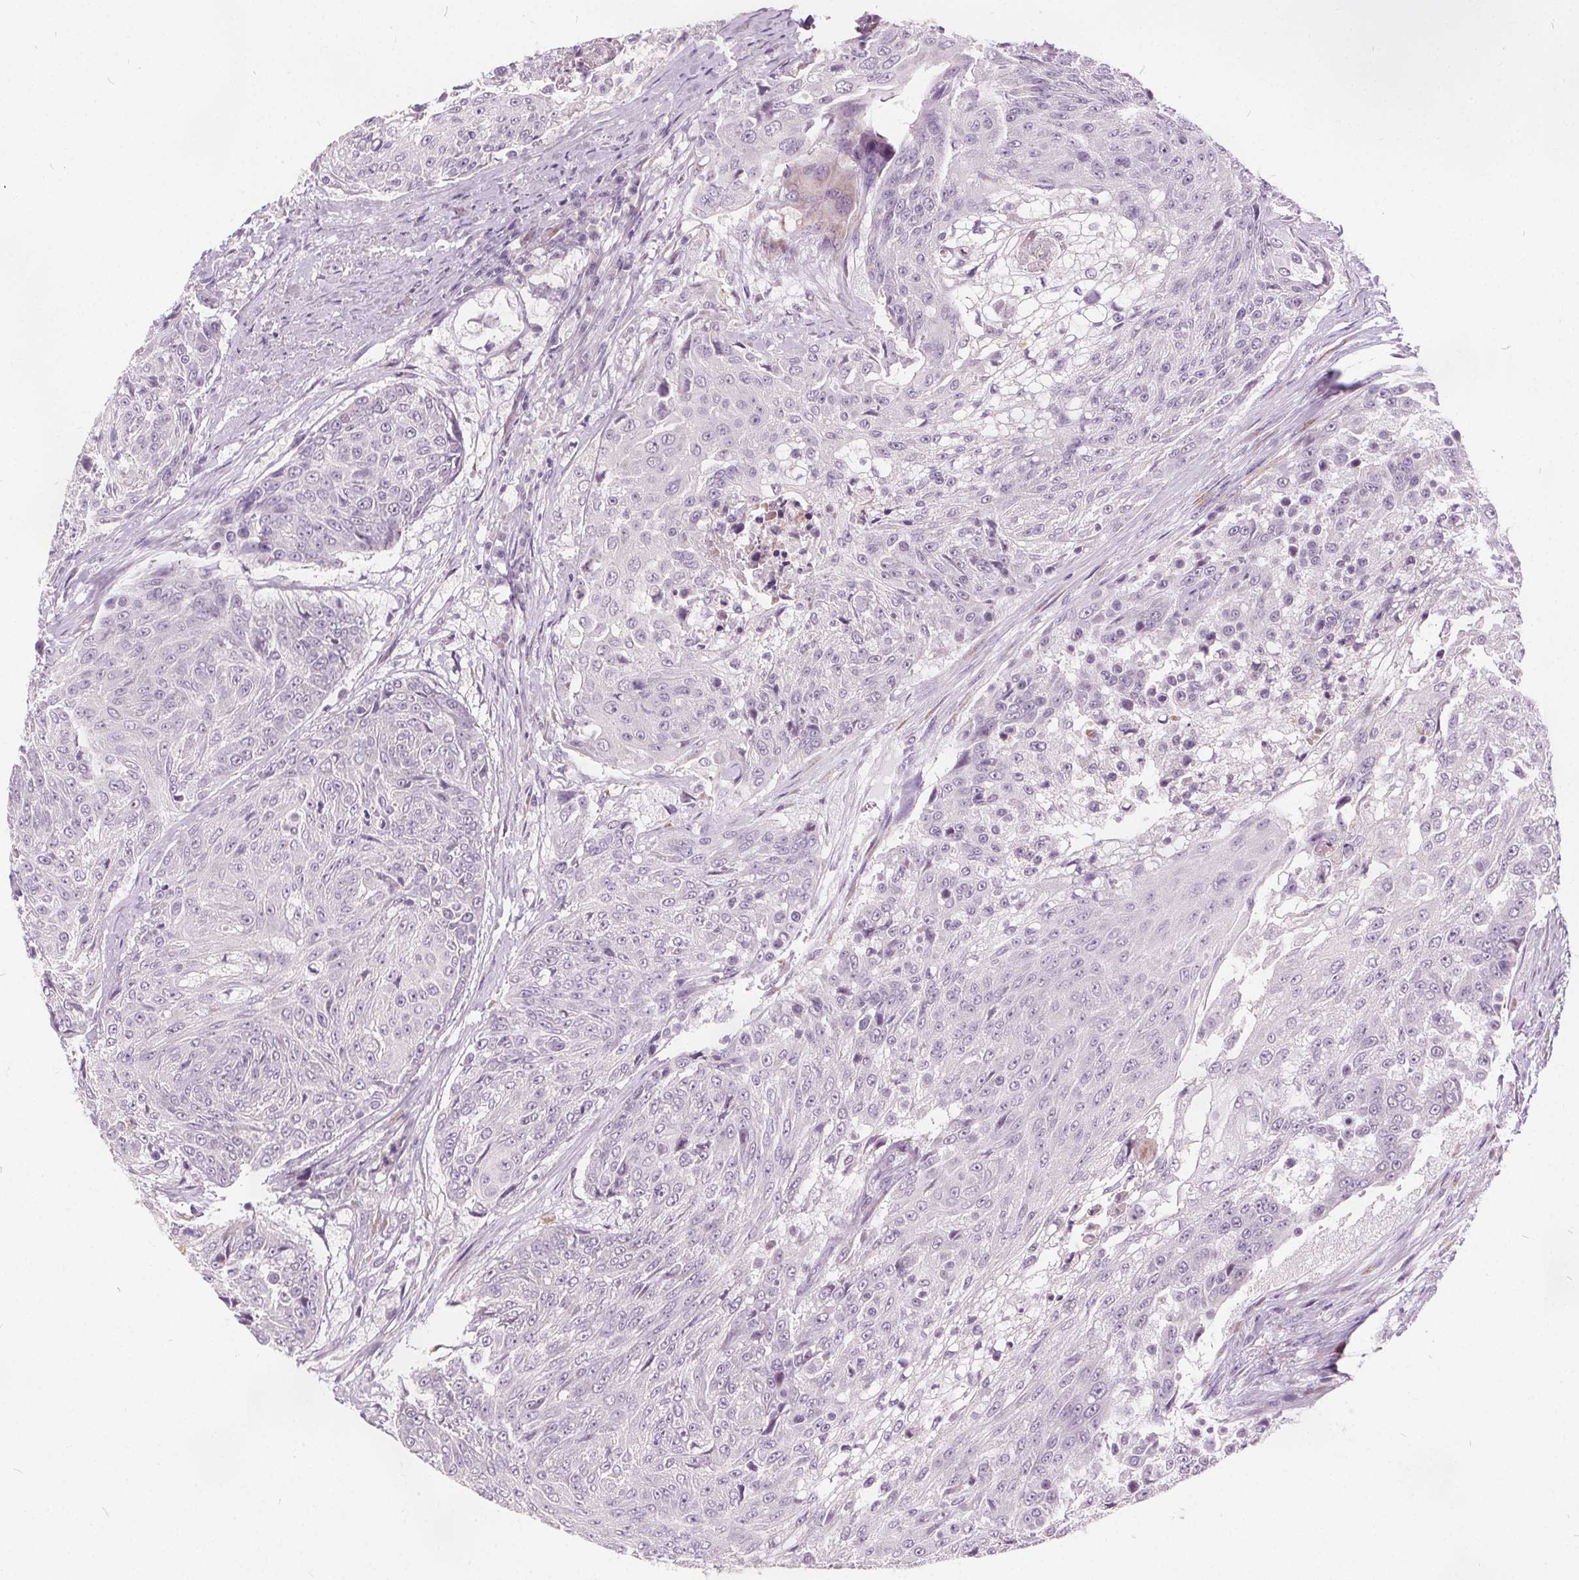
{"staining": {"intensity": "negative", "quantity": "none", "location": "none"}, "tissue": "urothelial cancer", "cell_type": "Tumor cells", "image_type": "cancer", "snomed": [{"axis": "morphology", "description": "Urothelial carcinoma, High grade"}, {"axis": "topography", "description": "Urinary bladder"}], "caption": "DAB immunohistochemical staining of human urothelial cancer reveals no significant expression in tumor cells.", "gene": "ACOX2", "patient": {"sex": "female", "age": 63}}